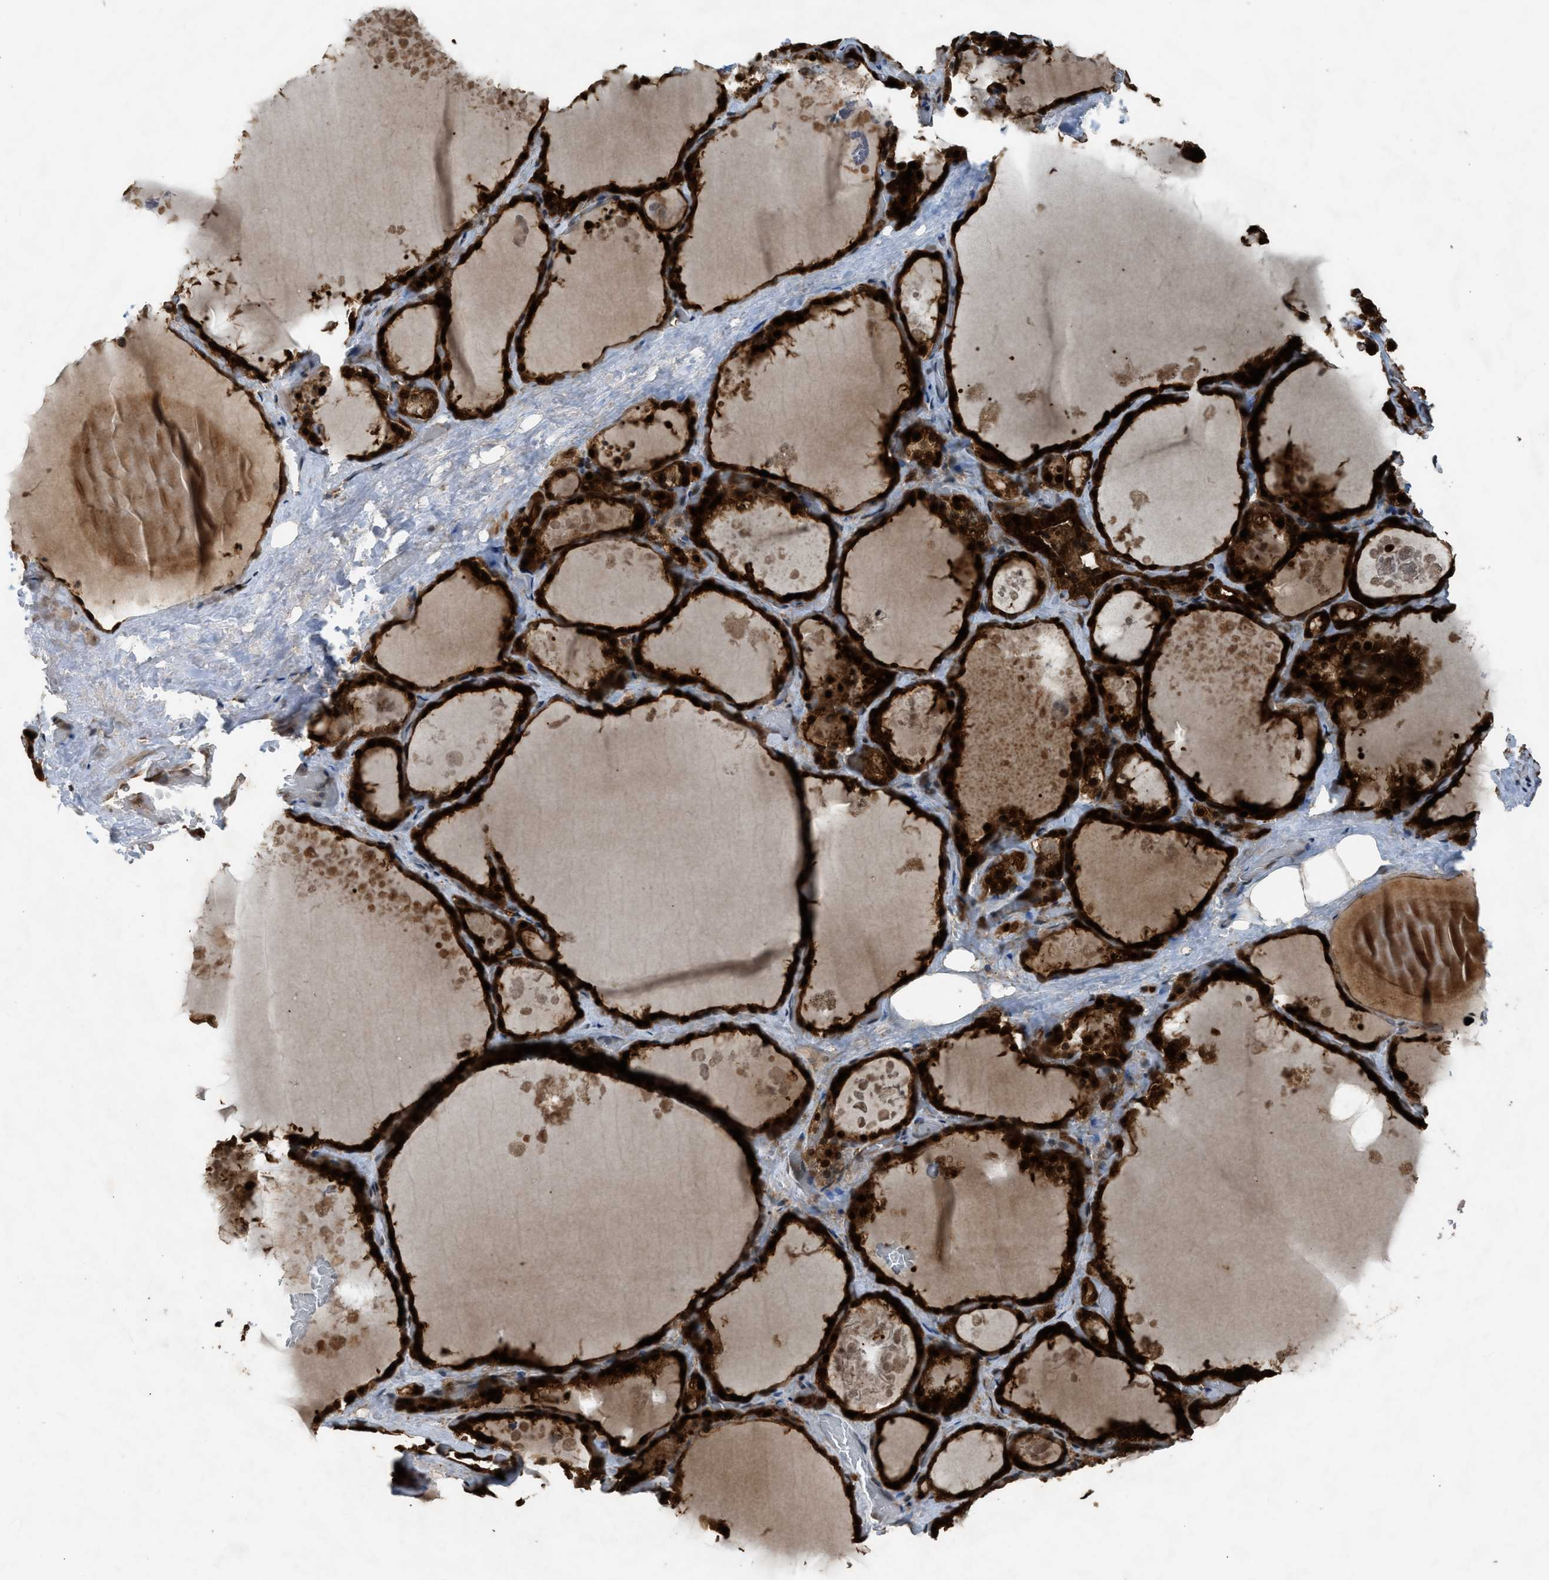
{"staining": {"intensity": "strong", "quantity": ">75%", "location": "cytoplasmic/membranous"}, "tissue": "thyroid gland", "cell_type": "Glandular cells", "image_type": "normal", "snomed": [{"axis": "morphology", "description": "Normal tissue, NOS"}, {"axis": "topography", "description": "Thyroid gland"}], "caption": "Thyroid gland stained with DAB (3,3'-diaminobenzidine) IHC shows high levels of strong cytoplasmic/membranous expression in about >75% of glandular cells.", "gene": "TXNL1", "patient": {"sex": "male", "age": 61}}